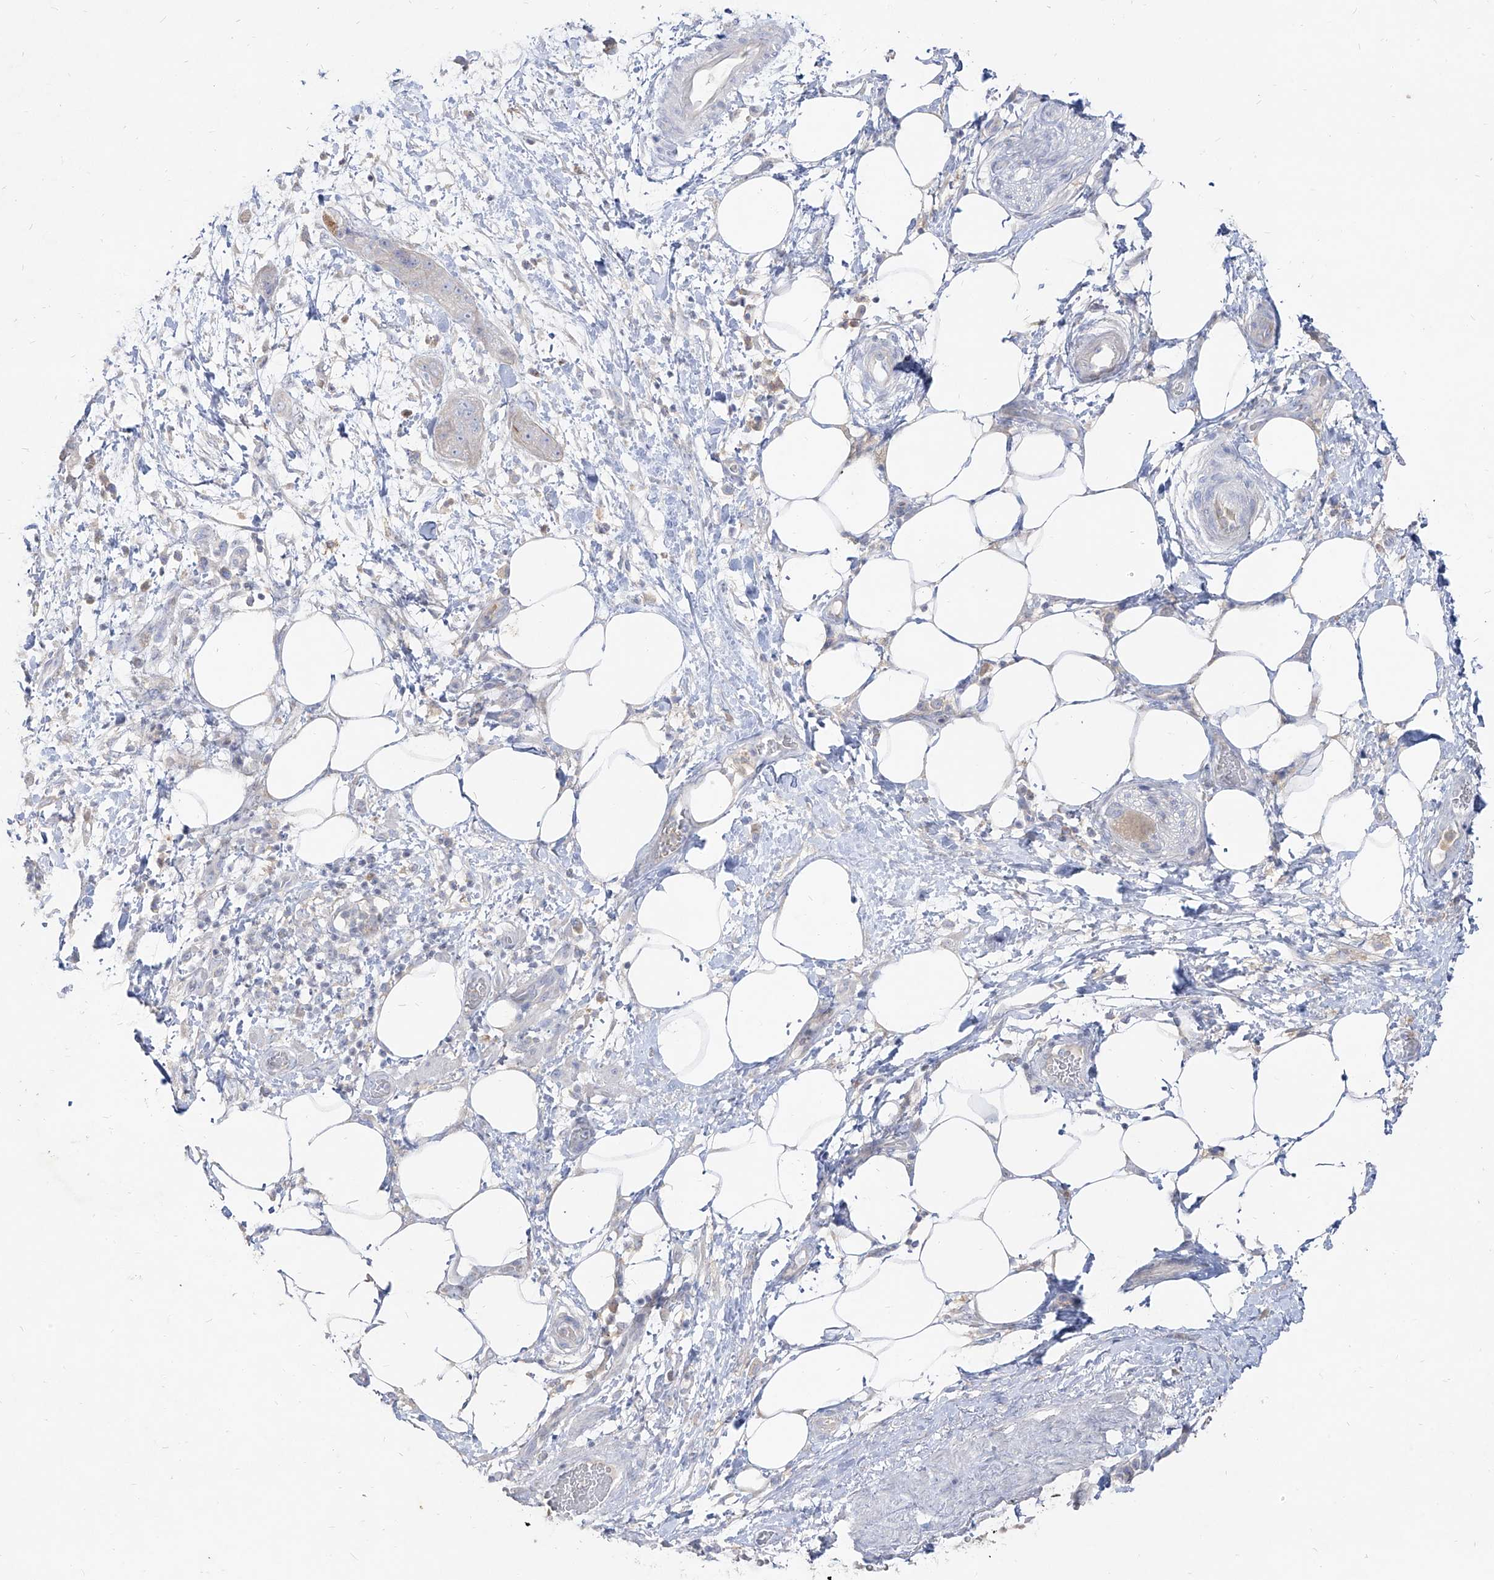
{"staining": {"intensity": "negative", "quantity": "none", "location": "none"}, "tissue": "pancreatic cancer", "cell_type": "Tumor cells", "image_type": "cancer", "snomed": [{"axis": "morphology", "description": "Adenocarcinoma, NOS"}, {"axis": "topography", "description": "Pancreas"}], "caption": "IHC of human pancreatic adenocarcinoma displays no staining in tumor cells.", "gene": "RBFOX3", "patient": {"sex": "female", "age": 78}}